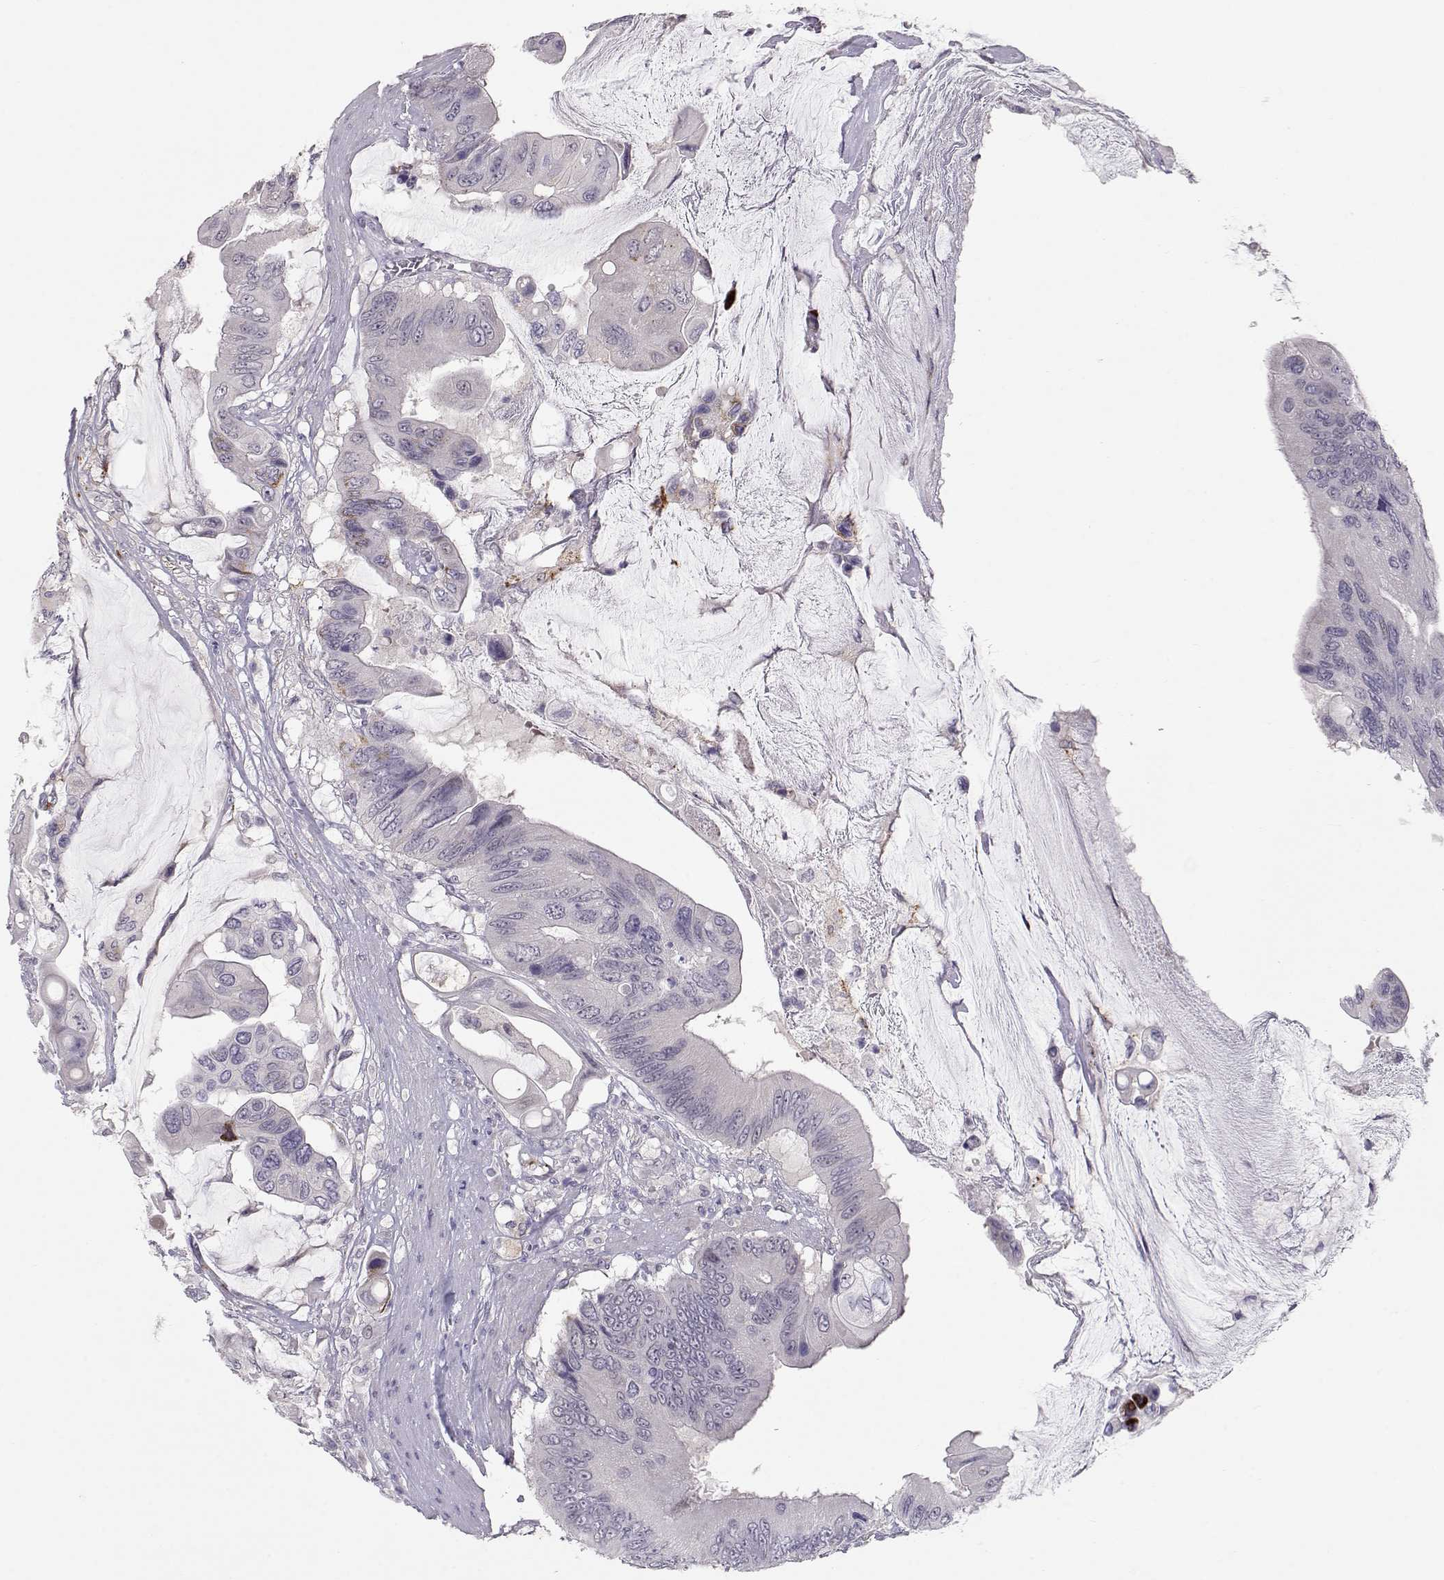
{"staining": {"intensity": "strong", "quantity": "<25%", "location": "cytoplasmic/membranous"}, "tissue": "colorectal cancer", "cell_type": "Tumor cells", "image_type": "cancer", "snomed": [{"axis": "morphology", "description": "Adenocarcinoma, NOS"}, {"axis": "topography", "description": "Rectum"}], "caption": "Immunohistochemistry (IHC) histopathology image of neoplastic tissue: human colorectal cancer (adenocarcinoma) stained using immunohistochemistry (IHC) demonstrates medium levels of strong protein expression localized specifically in the cytoplasmic/membranous of tumor cells, appearing as a cytoplasmic/membranous brown color.", "gene": "NPVF", "patient": {"sex": "male", "age": 63}}